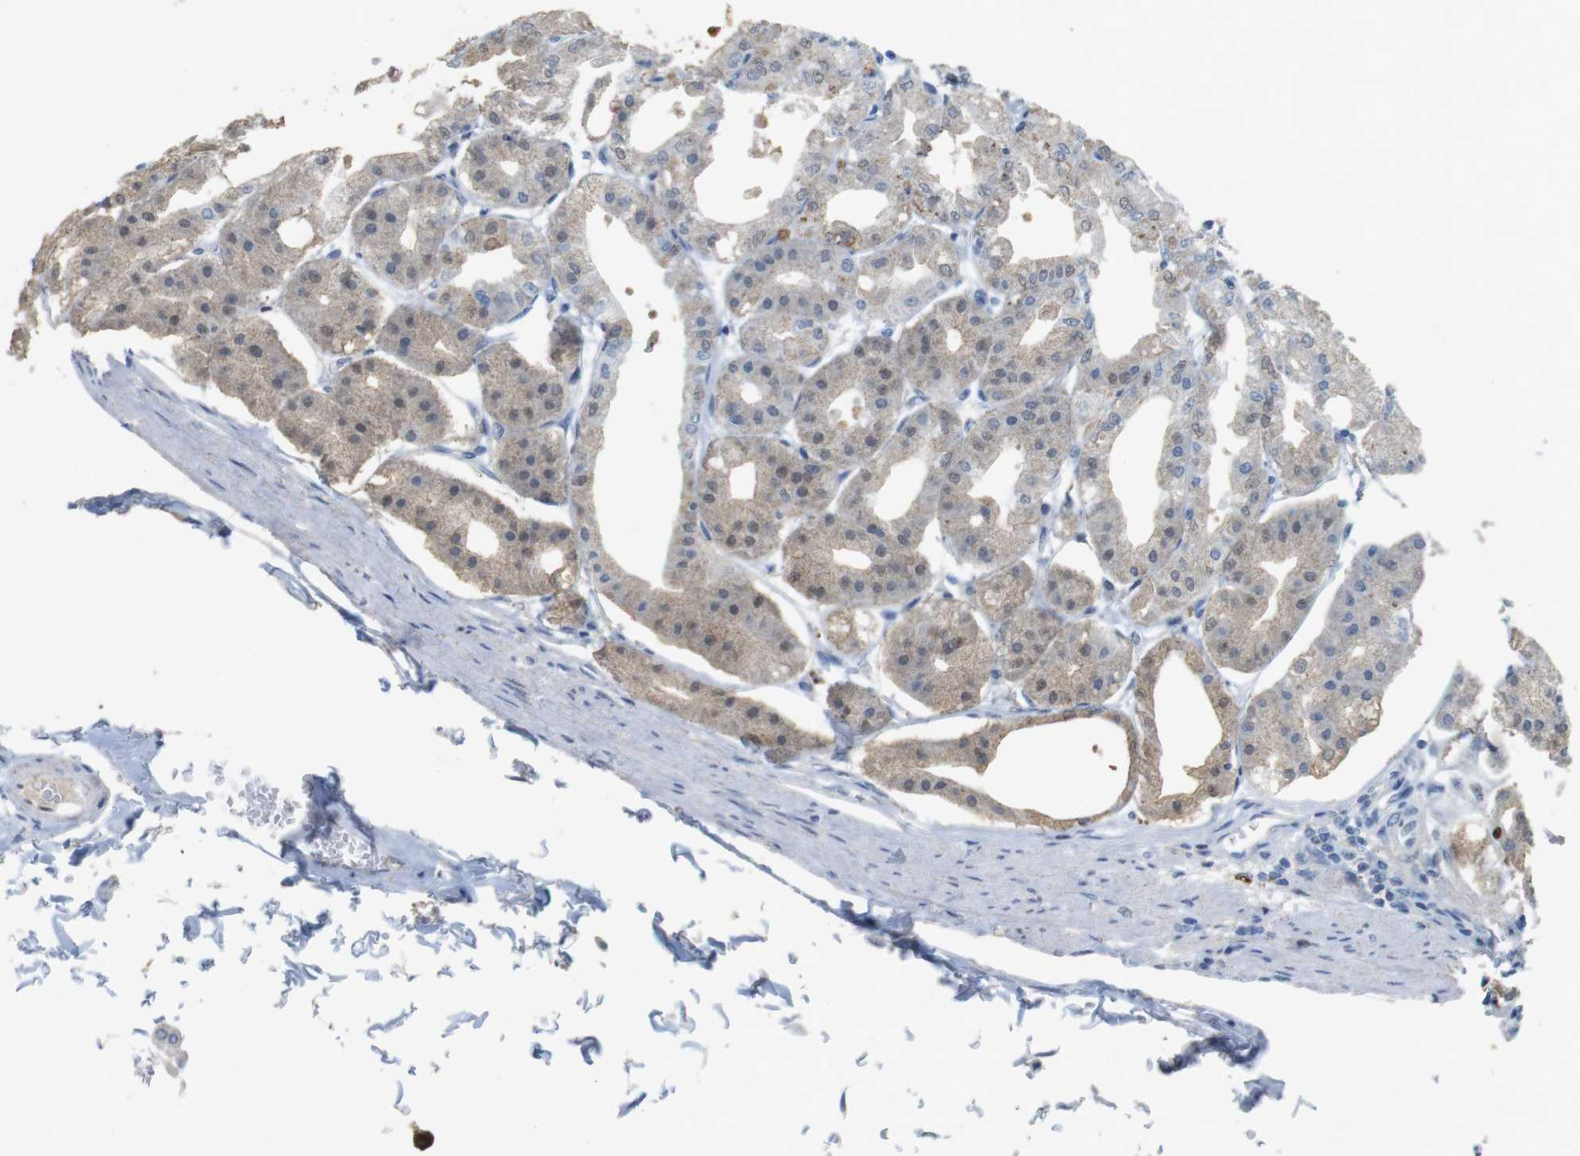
{"staining": {"intensity": "weak", "quantity": ">75%", "location": "cytoplasmic/membranous"}, "tissue": "stomach", "cell_type": "Glandular cells", "image_type": "normal", "snomed": [{"axis": "morphology", "description": "Normal tissue, NOS"}, {"axis": "topography", "description": "Stomach, lower"}], "caption": "DAB immunohistochemical staining of benign human stomach demonstrates weak cytoplasmic/membranous protein expression in approximately >75% of glandular cells. The staining is performed using DAB brown chromogen to label protein expression. The nuclei are counter-stained blue using hematoxylin.", "gene": "KPNA2", "patient": {"sex": "male", "age": 71}}